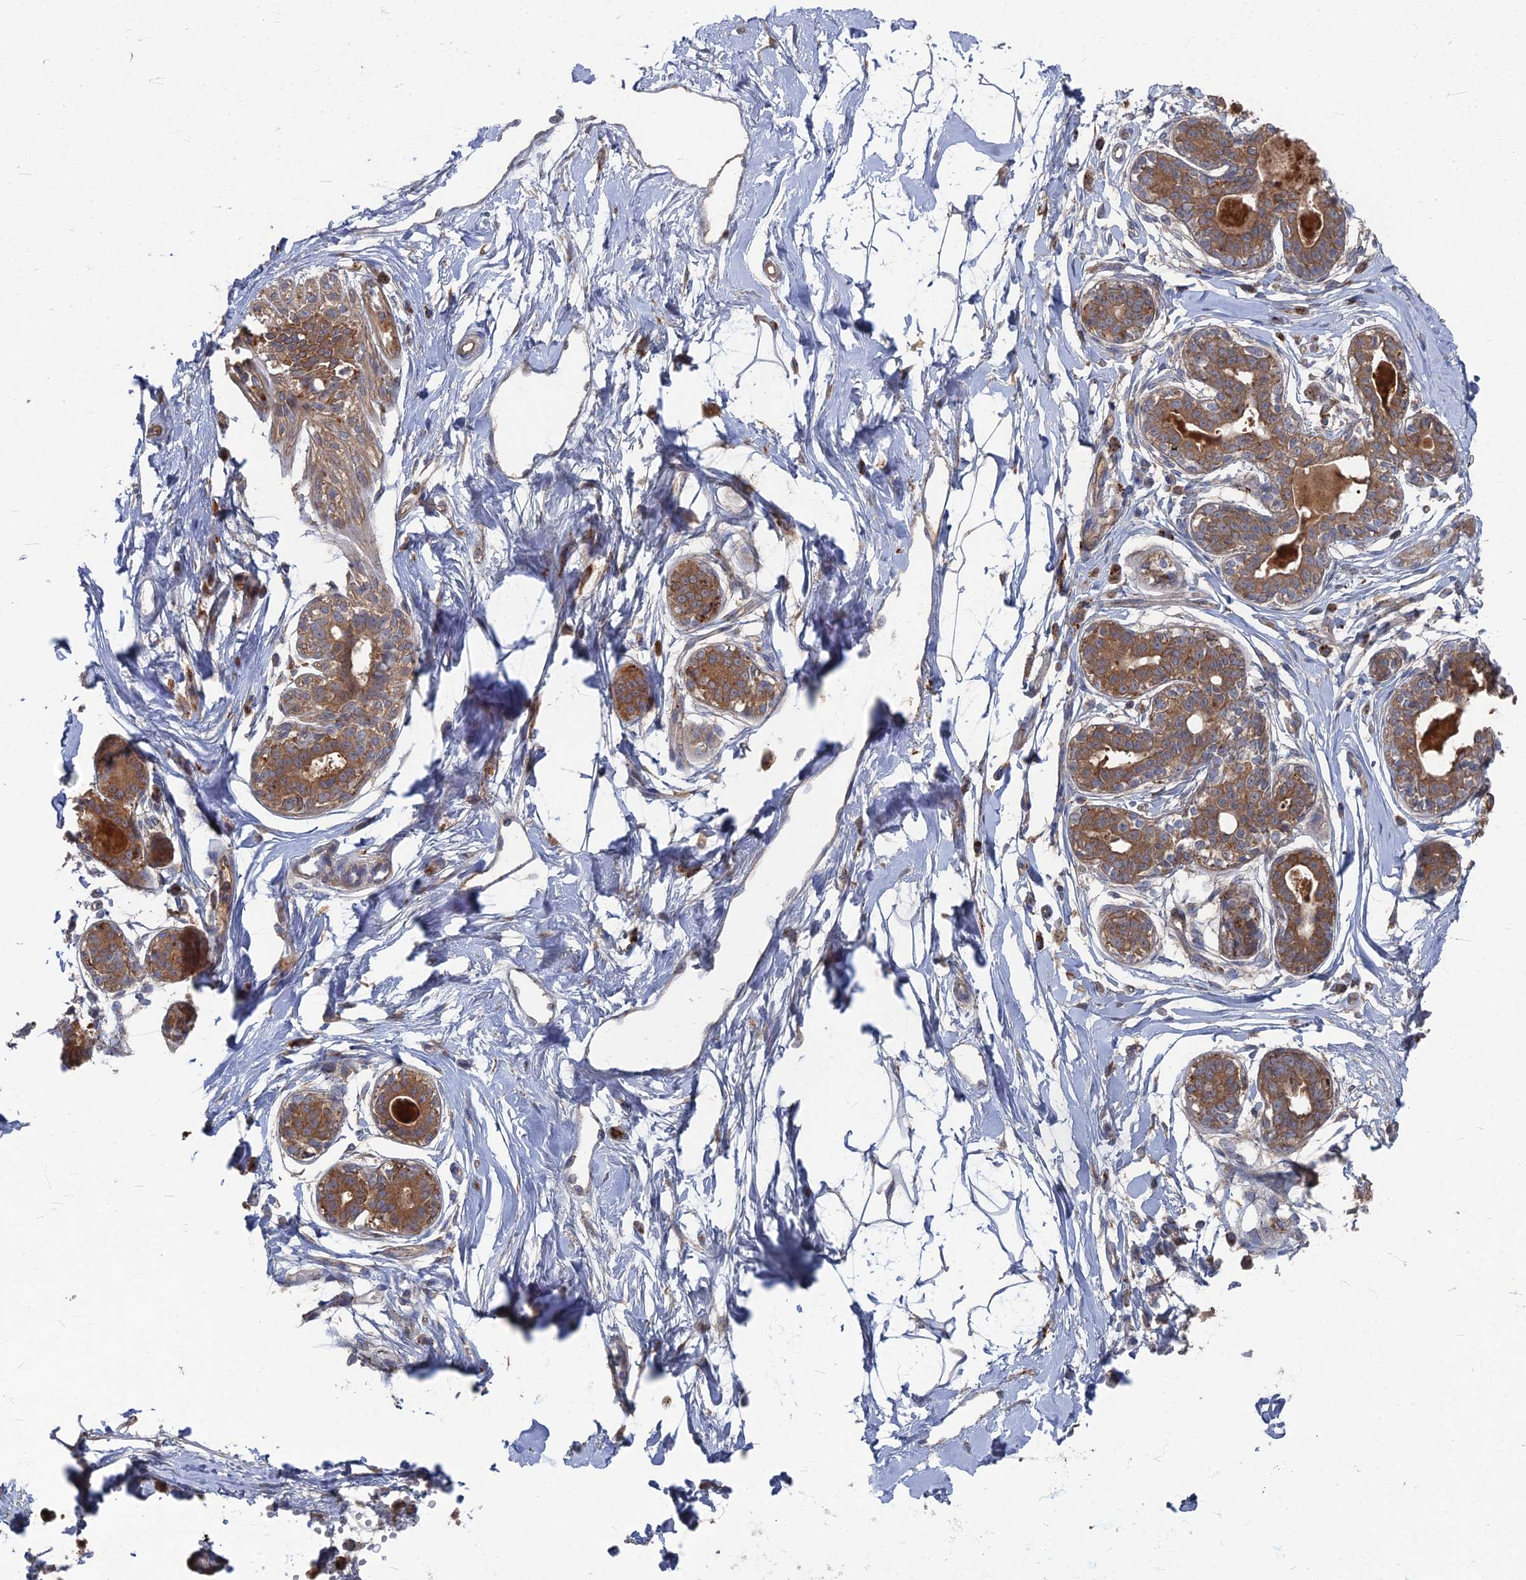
{"staining": {"intensity": "negative", "quantity": "none", "location": "none"}, "tissue": "breast", "cell_type": "Adipocytes", "image_type": "normal", "snomed": [{"axis": "morphology", "description": "Normal tissue, NOS"}, {"axis": "topography", "description": "Breast"}], "caption": "This histopathology image is of benign breast stained with IHC to label a protein in brown with the nuclei are counter-stained blue. There is no positivity in adipocytes.", "gene": "PPCDC", "patient": {"sex": "female", "age": 45}}